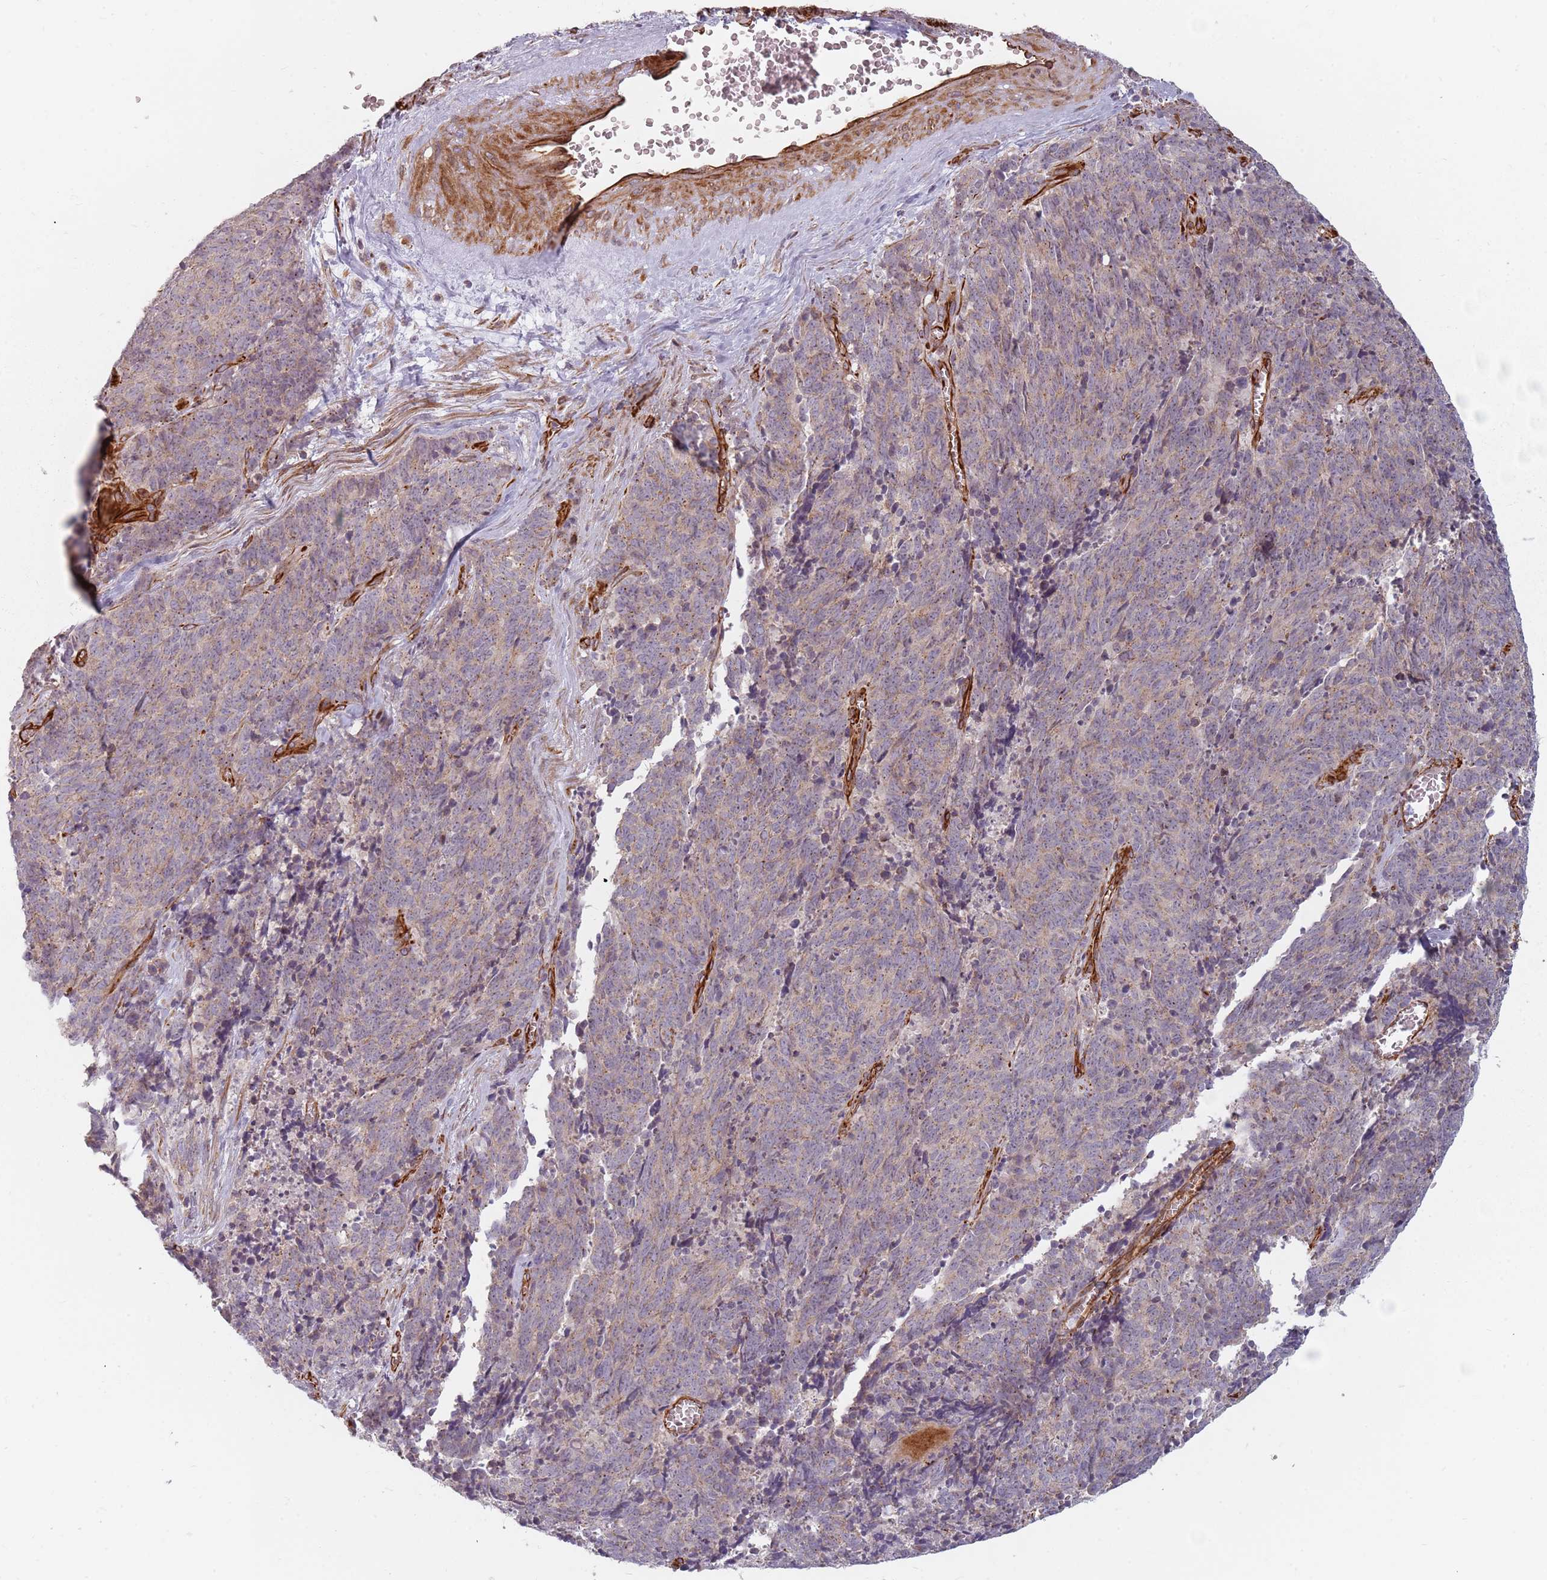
{"staining": {"intensity": "weak", "quantity": "25%-75%", "location": "cytoplasmic/membranous"}, "tissue": "cervical cancer", "cell_type": "Tumor cells", "image_type": "cancer", "snomed": [{"axis": "morphology", "description": "Squamous cell carcinoma, NOS"}, {"axis": "topography", "description": "Cervix"}], "caption": "A brown stain labels weak cytoplasmic/membranous staining of a protein in cervical cancer (squamous cell carcinoma) tumor cells.", "gene": "GAS2L3", "patient": {"sex": "female", "age": 29}}